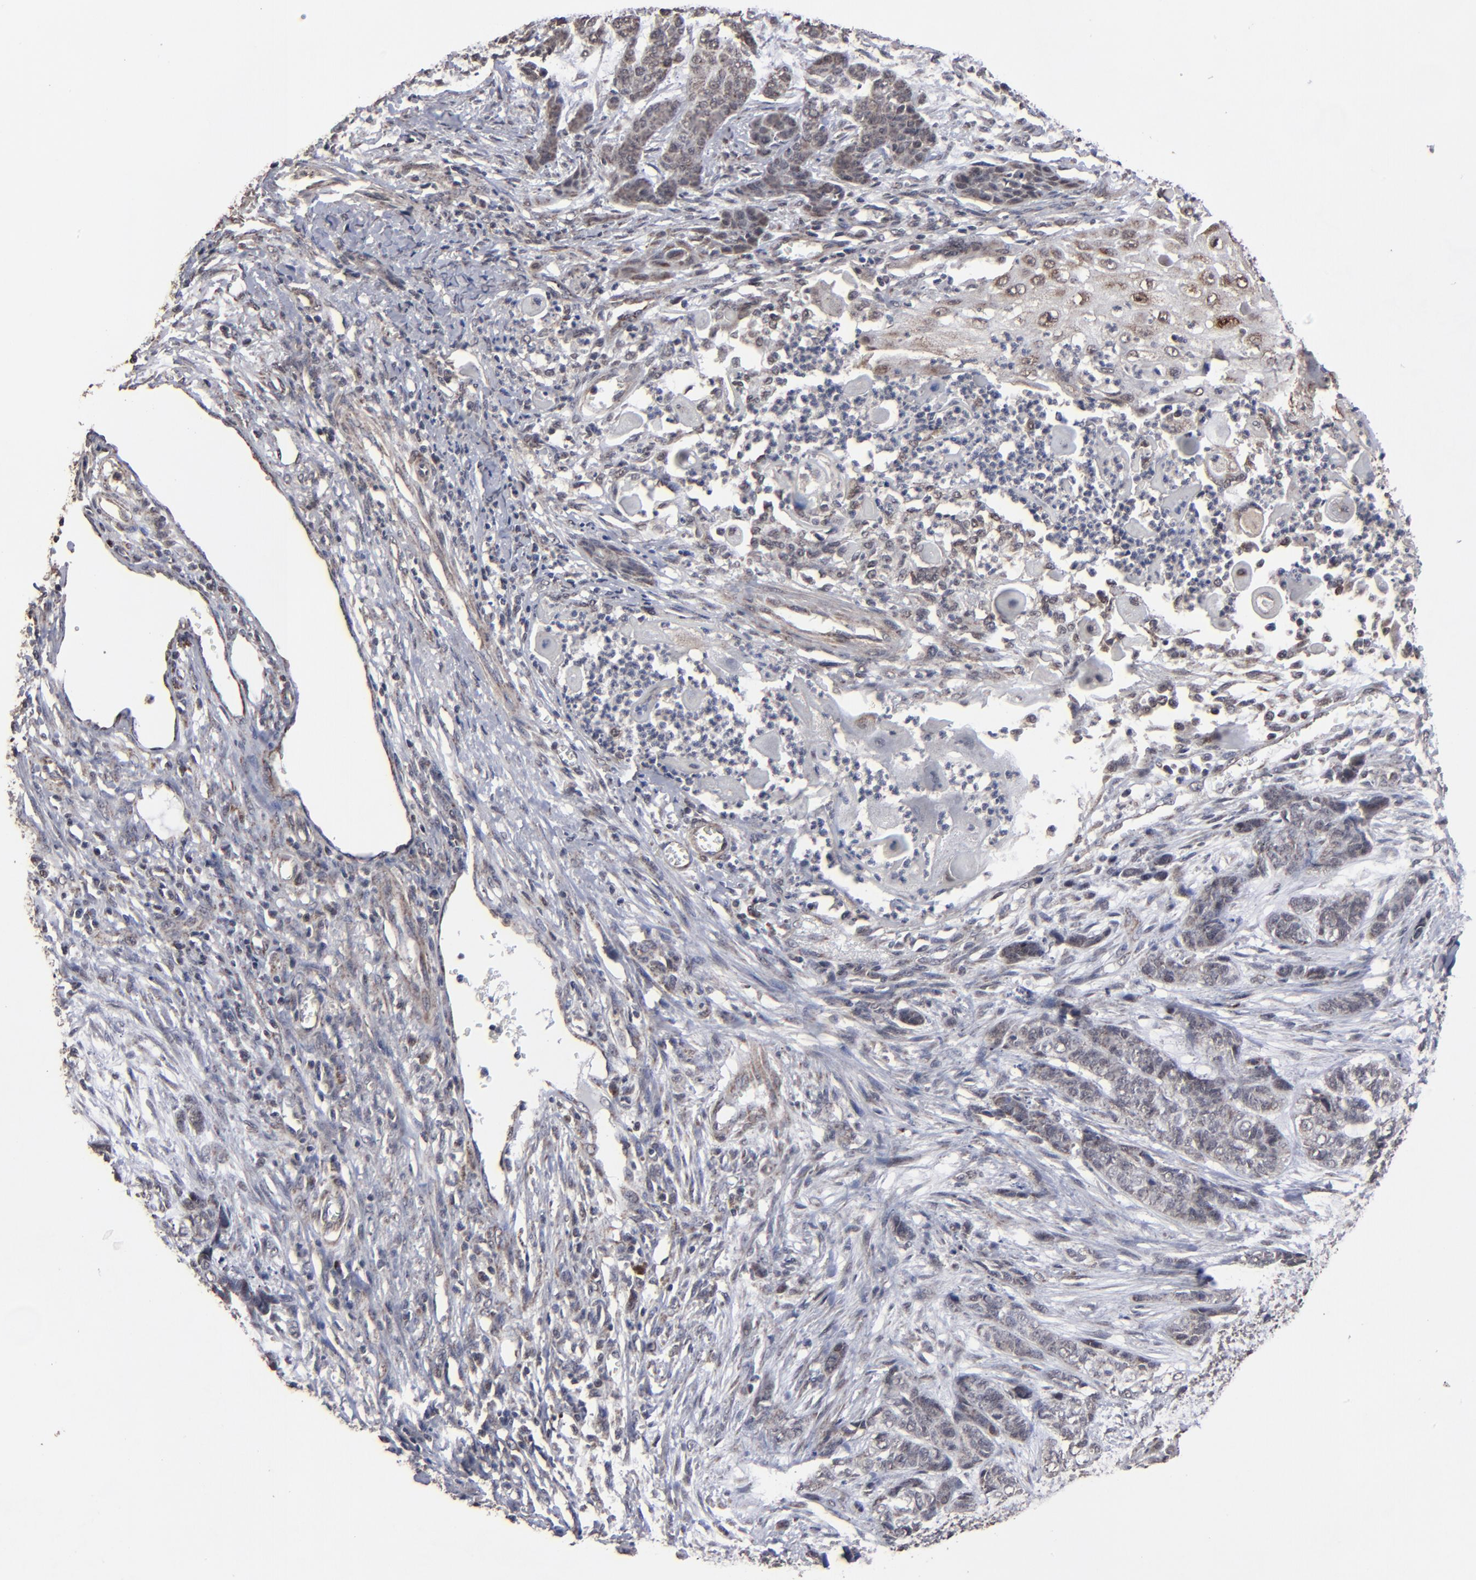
{"staining": {"intensity": "weak", "quantity": "25%-75%", "location": "cytoplasmic/membranous"}, "tissue": "skin cancer", "cell_type": "Tumor cells", "image_type": "cancer", "snomed": [{"axis": "morphology", "description": "Basal cell carcinoma"}, {"axis": "topography", "description": "Skin"}], "caption": "About 25%-75% of tumor cells in skin cancer (basal cell carcinoma) show weak cytoplasmic/membranous protein expression as visualized by brown immunohistochemical staining.", "gene": "BNIP3", "patient": {"sex": "female", "age": 64}}